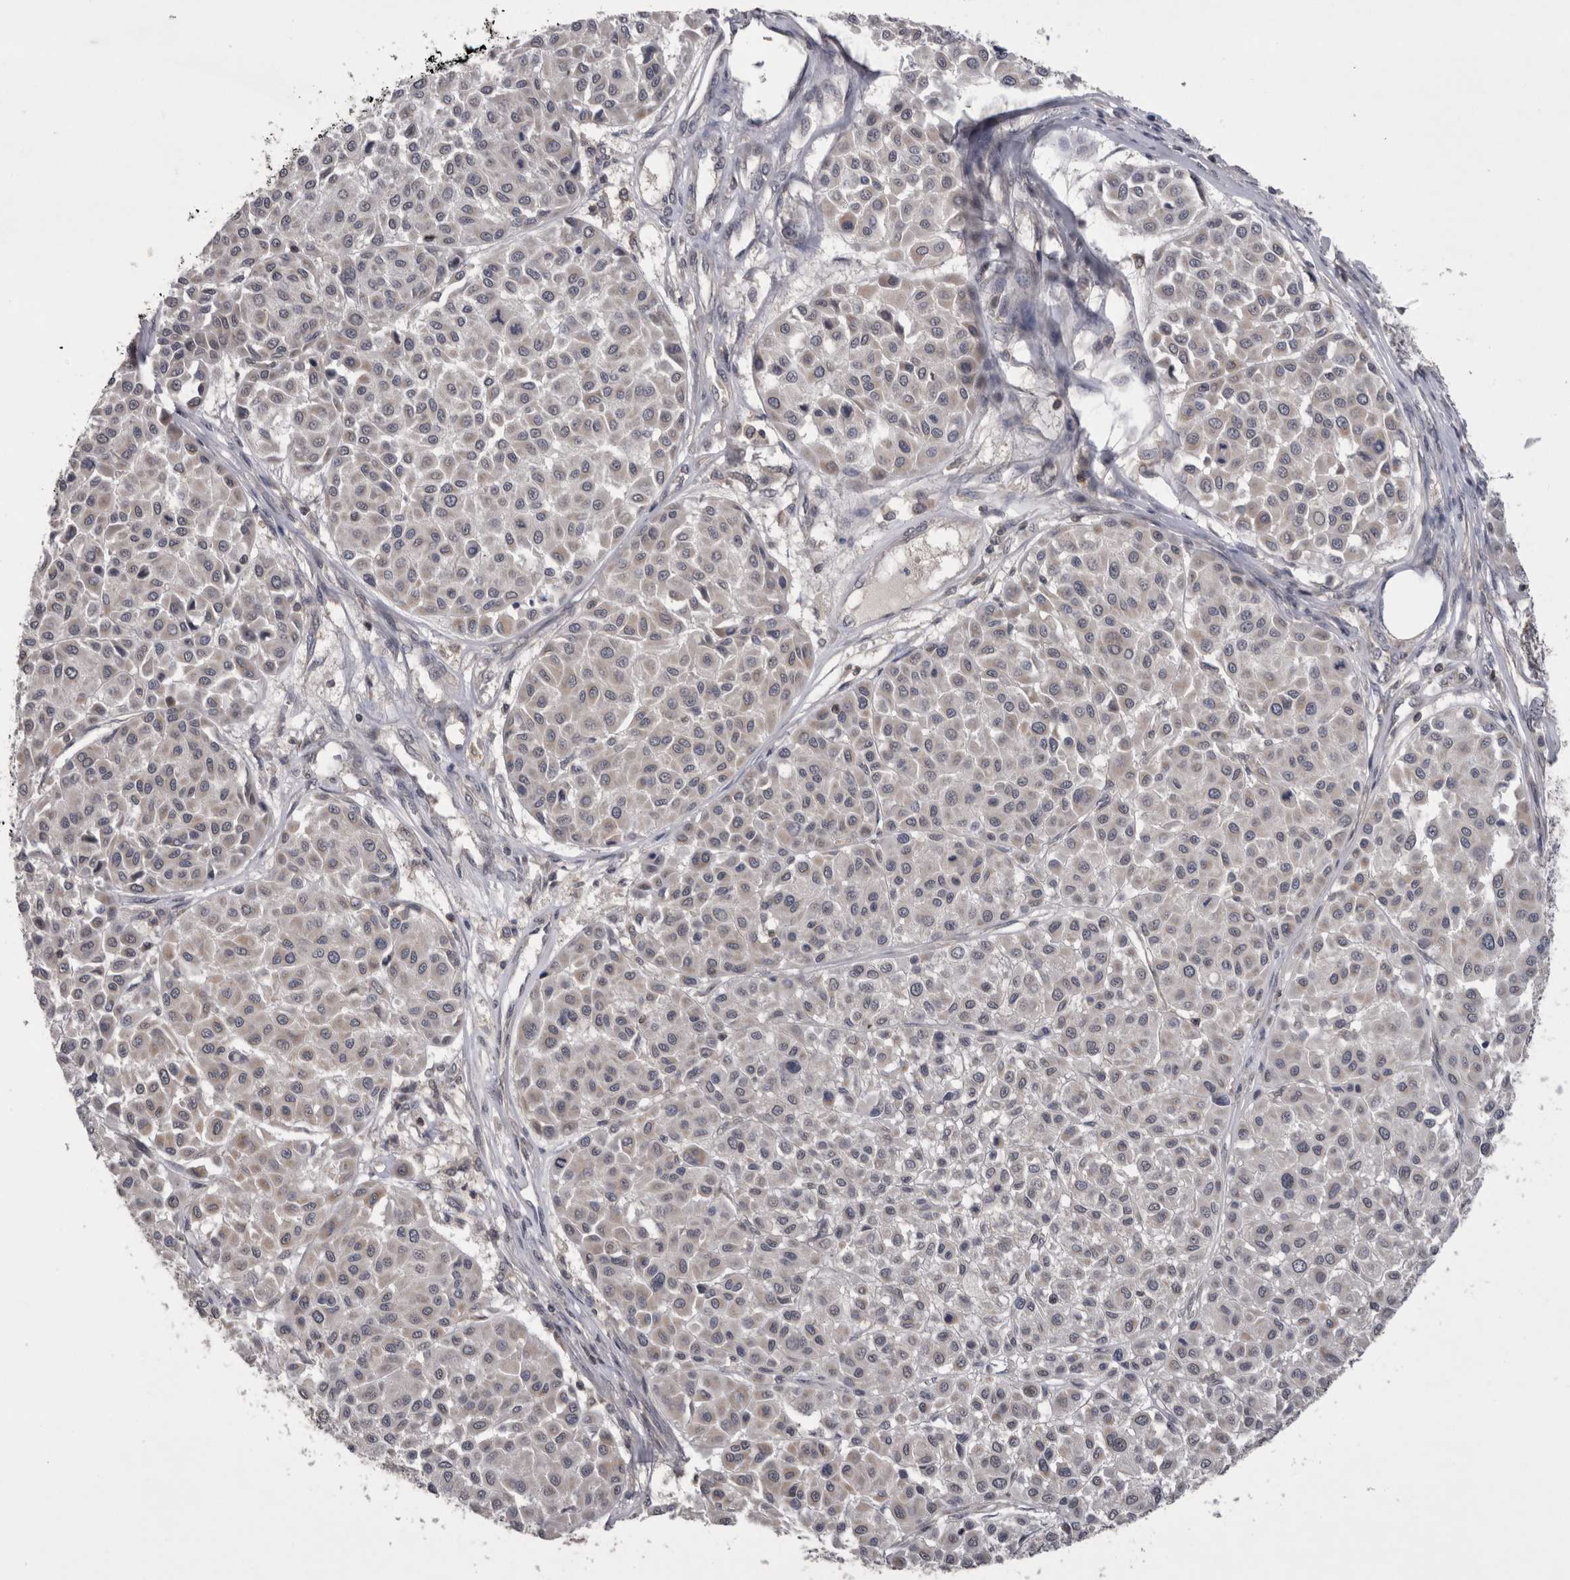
{"staining": {"intensity": "negative", "quantity": "none", "location": "none"}, "tissue": "melanoma", "cell_type": "Tumor cells", "image_type": "cancer", "snomed": [{"axis": "morphology", "description": "Malignant melanoma, Metastatic site"}, {"axis": "topography", "description": "Soft tissue"}], "caption": "This micrograph is of malignant melanoma (metastatic site) stained with immunohistochemistry (IHC) to label a protein in brown with the nuclei are counter-stained blue. There is no positivity in tumor cells.", "gene": "NFATC2", "patient": {"sex": "male", "age": 41}}